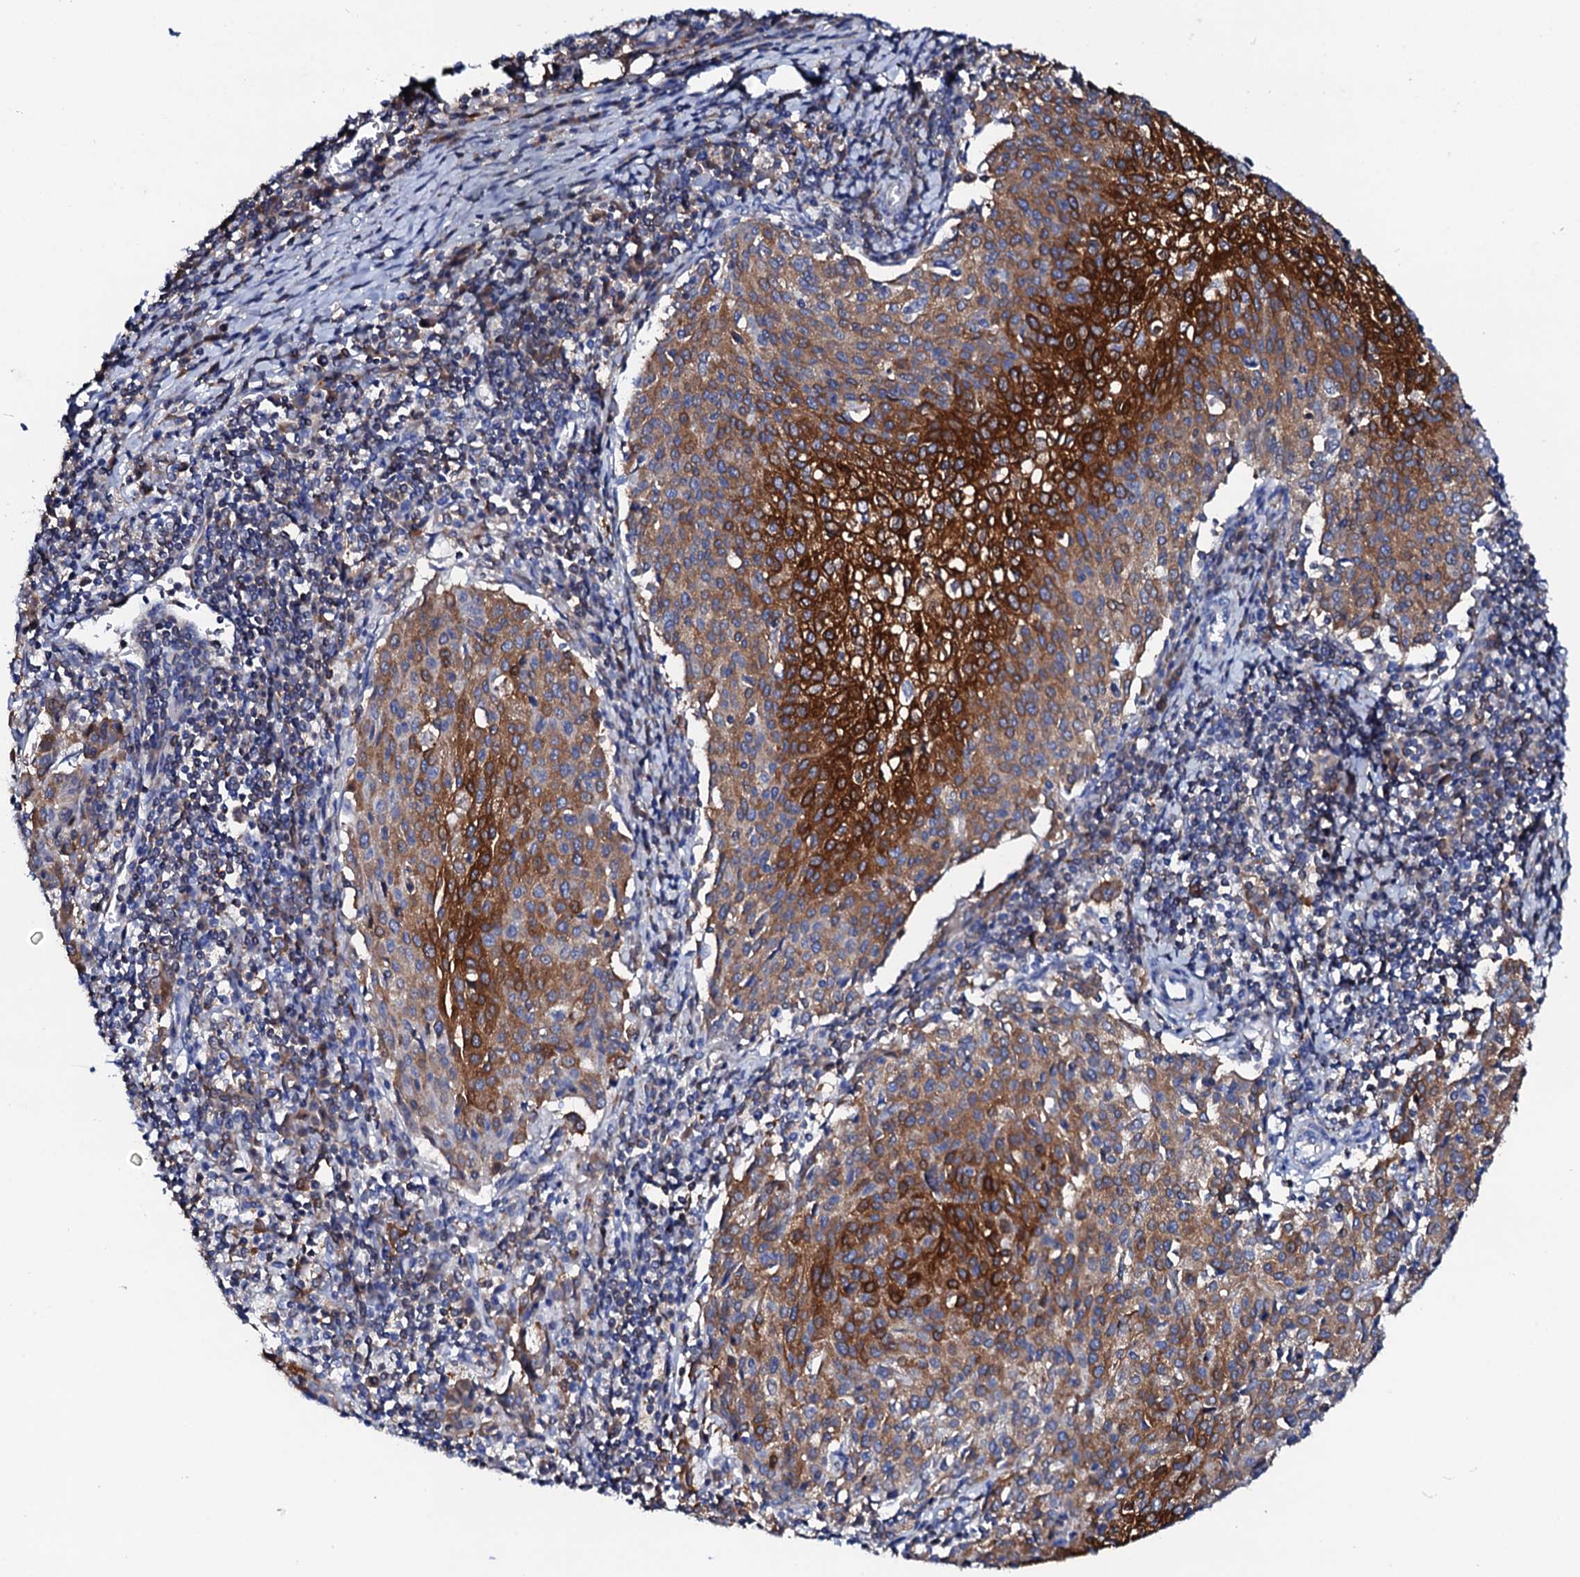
{"staining": {"intensity": "moderate", "quantity": "25%-75%", "location": "cytoplasmic/membranous"}, "tissue": "cervical cancer", "cell_type": "Tumor cells", "image_type": "cancer", "snomed": [{"axis": "morphology", "description": "Squamous cell carcinoma, NOS"}, {"axis": "topography", "description": "Cervix"}], "caption": "Immunohistochemical staining of cervical squamous cell carcinoma shows medium levels of moderate cytoplasmic/membranous protein positivity in approximately 25%-75% of tumor cells.", "gene": "GLB1L3", "patient": {"sex": "female", "age": 46}}